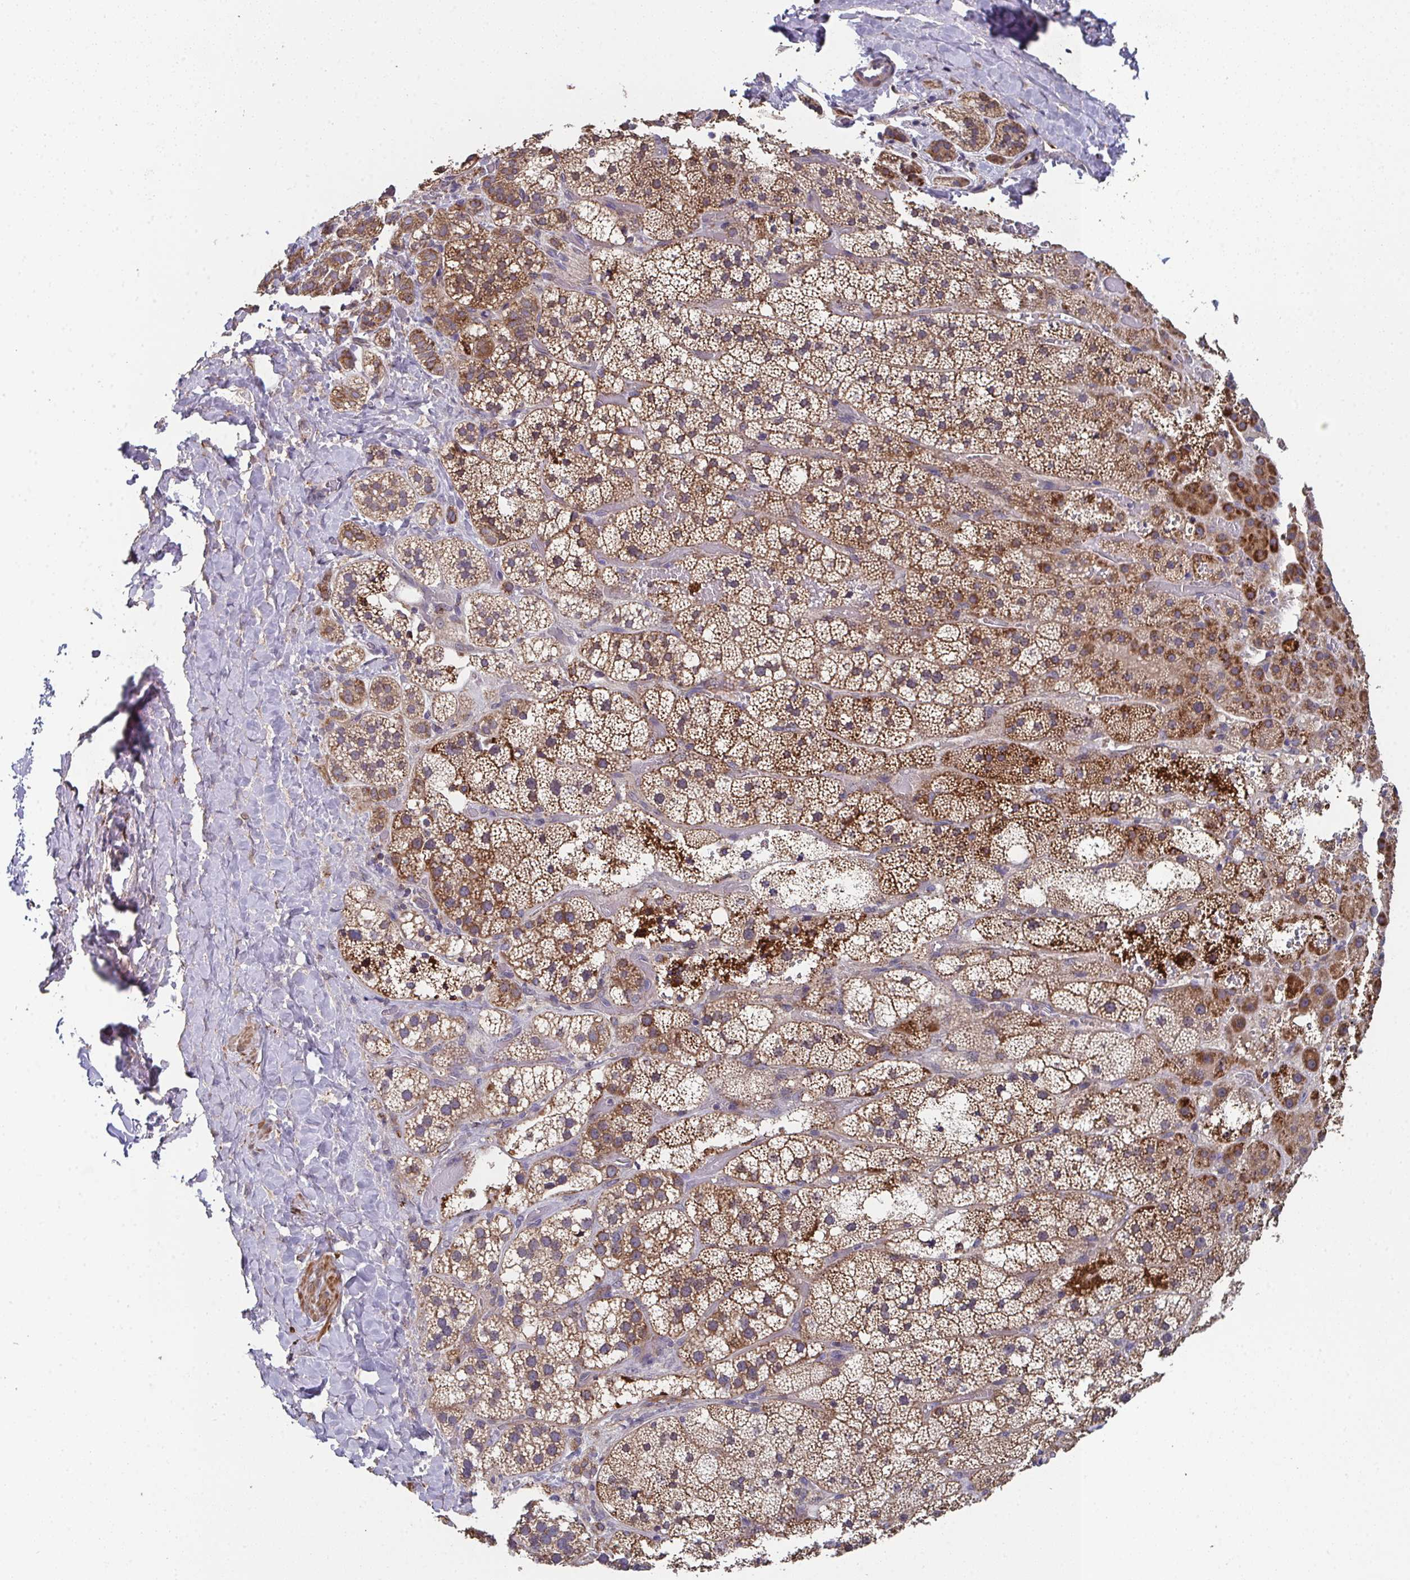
{"staining": {"intensity": "moderate", "quantity": ">75%", "location": "cytoplasmic/membranous"}, "tissue": "adrenal gland", "cell_type": "Glandular cells", "image_type": "normal", "snomed": [{"axis": "morphology", "description": "Normal tissue, NOS"}, {"axis": "topography", "description": "Adrenal gland"}], "caption": "High-magnification brightfield microscopy of benign adrenal gland stained with DAB (3,3'-diaminobenzidine) (brown) and counterstained with hematoxylin (blue). glandular cells exhibit moderate cytoplasmic/membranous positivity is appreciated in about>75% of cells. (IHC, brightfield microscopy, high magnification).", "gene": "MT", "patient": {"sex": "male", "age": 53}}